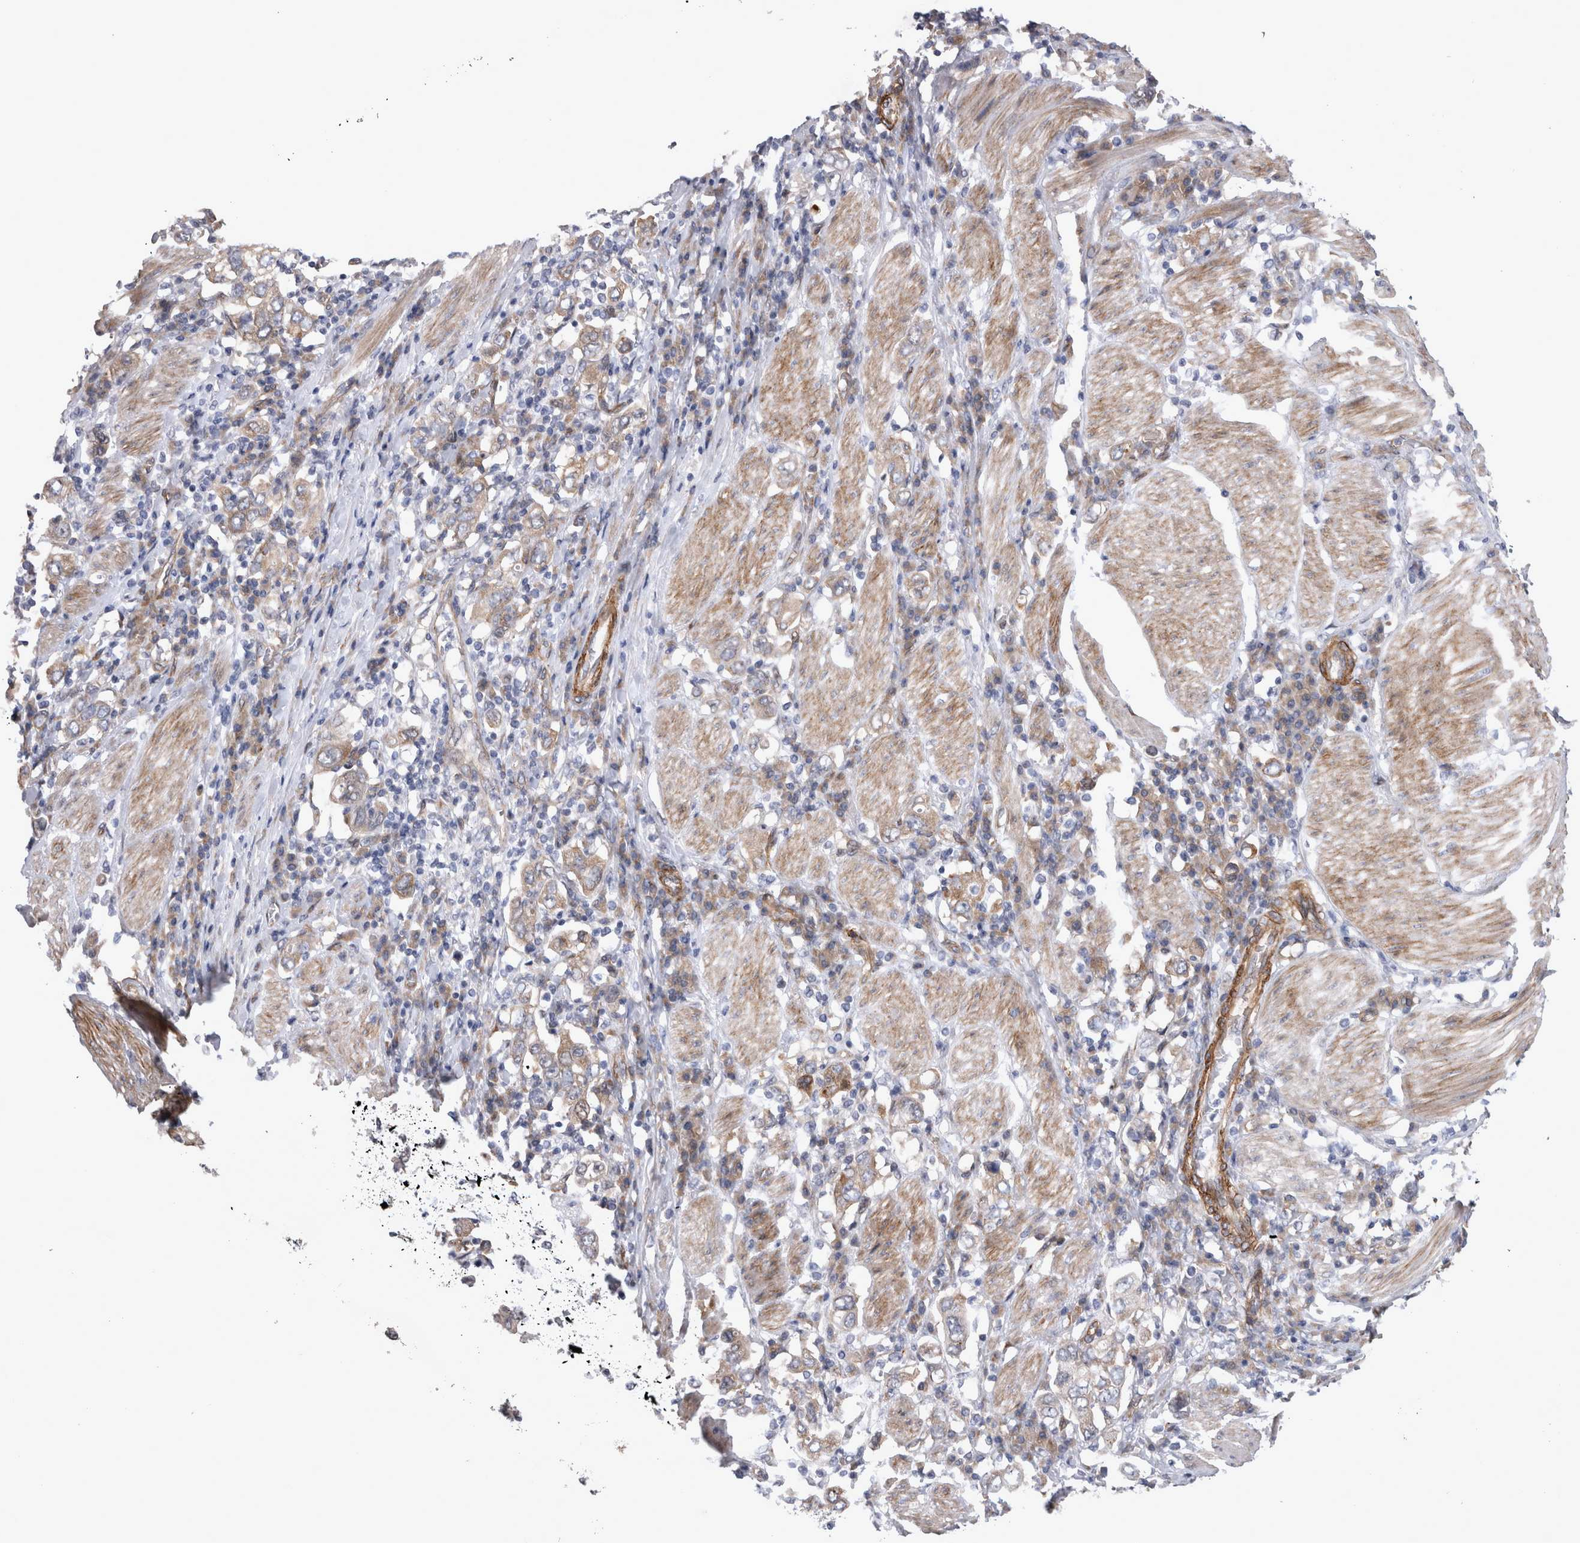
{"staining": {"intensity": "weak", "quantity": ">75%", "location": "cytoplasmic/membranous"}, "tissue": "stomach cancer", "cell_type": "Tumor cells", "image_type": "cancer", "snomed": [{"axis": "morphology", "description": "Adenocarcinoma, NOS"}, {"axis": "topography", "description": "Stomach, upper"}], "caption": "Brown immunohistochemical staining in stomach cancer (adenocarcinoma) reveals weak cytoplasmic/membranous staining in approximately >75% of tumor cells.", "gene": "DDX6", "patient": {"sex": "male", "age": 62}}